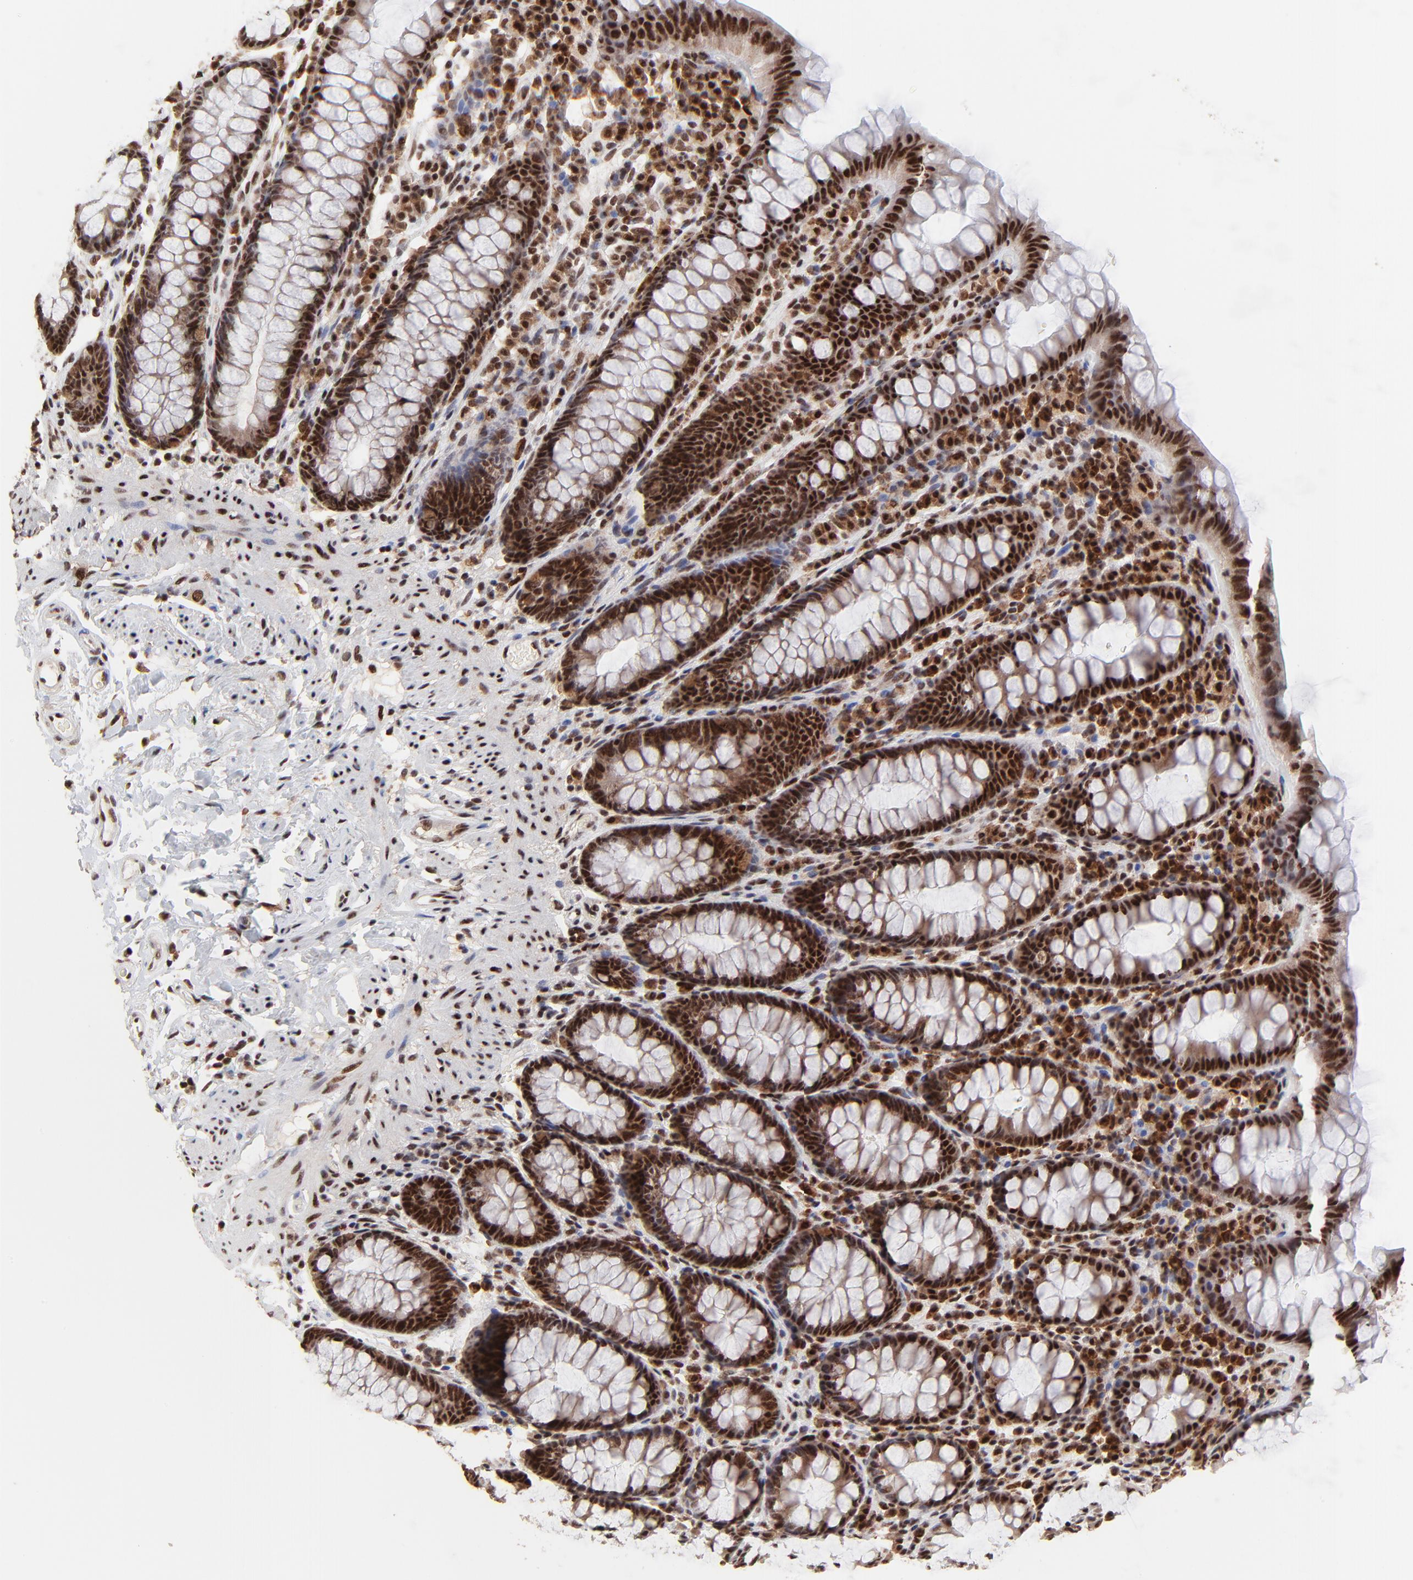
{"staining": {"intensity": "strong", "quantity": ">75%", "location": "nuclear"}, "tissue": "rectum", "cell_type": "Glandular cells", "image_type": "normal", "snomed": [{"axis": "morphology", "description": "Normal tissue, NOS"}, {"axis": "topography", "description": "Rectum"}], "caption": "This histopathology image reveals immunohistochemistry staining of benign rectum, with high strong nuclear staining in approximately >75% of glandular cells.", "gene": "RBM22", "patient": {"sex": "male", "age": 92}}